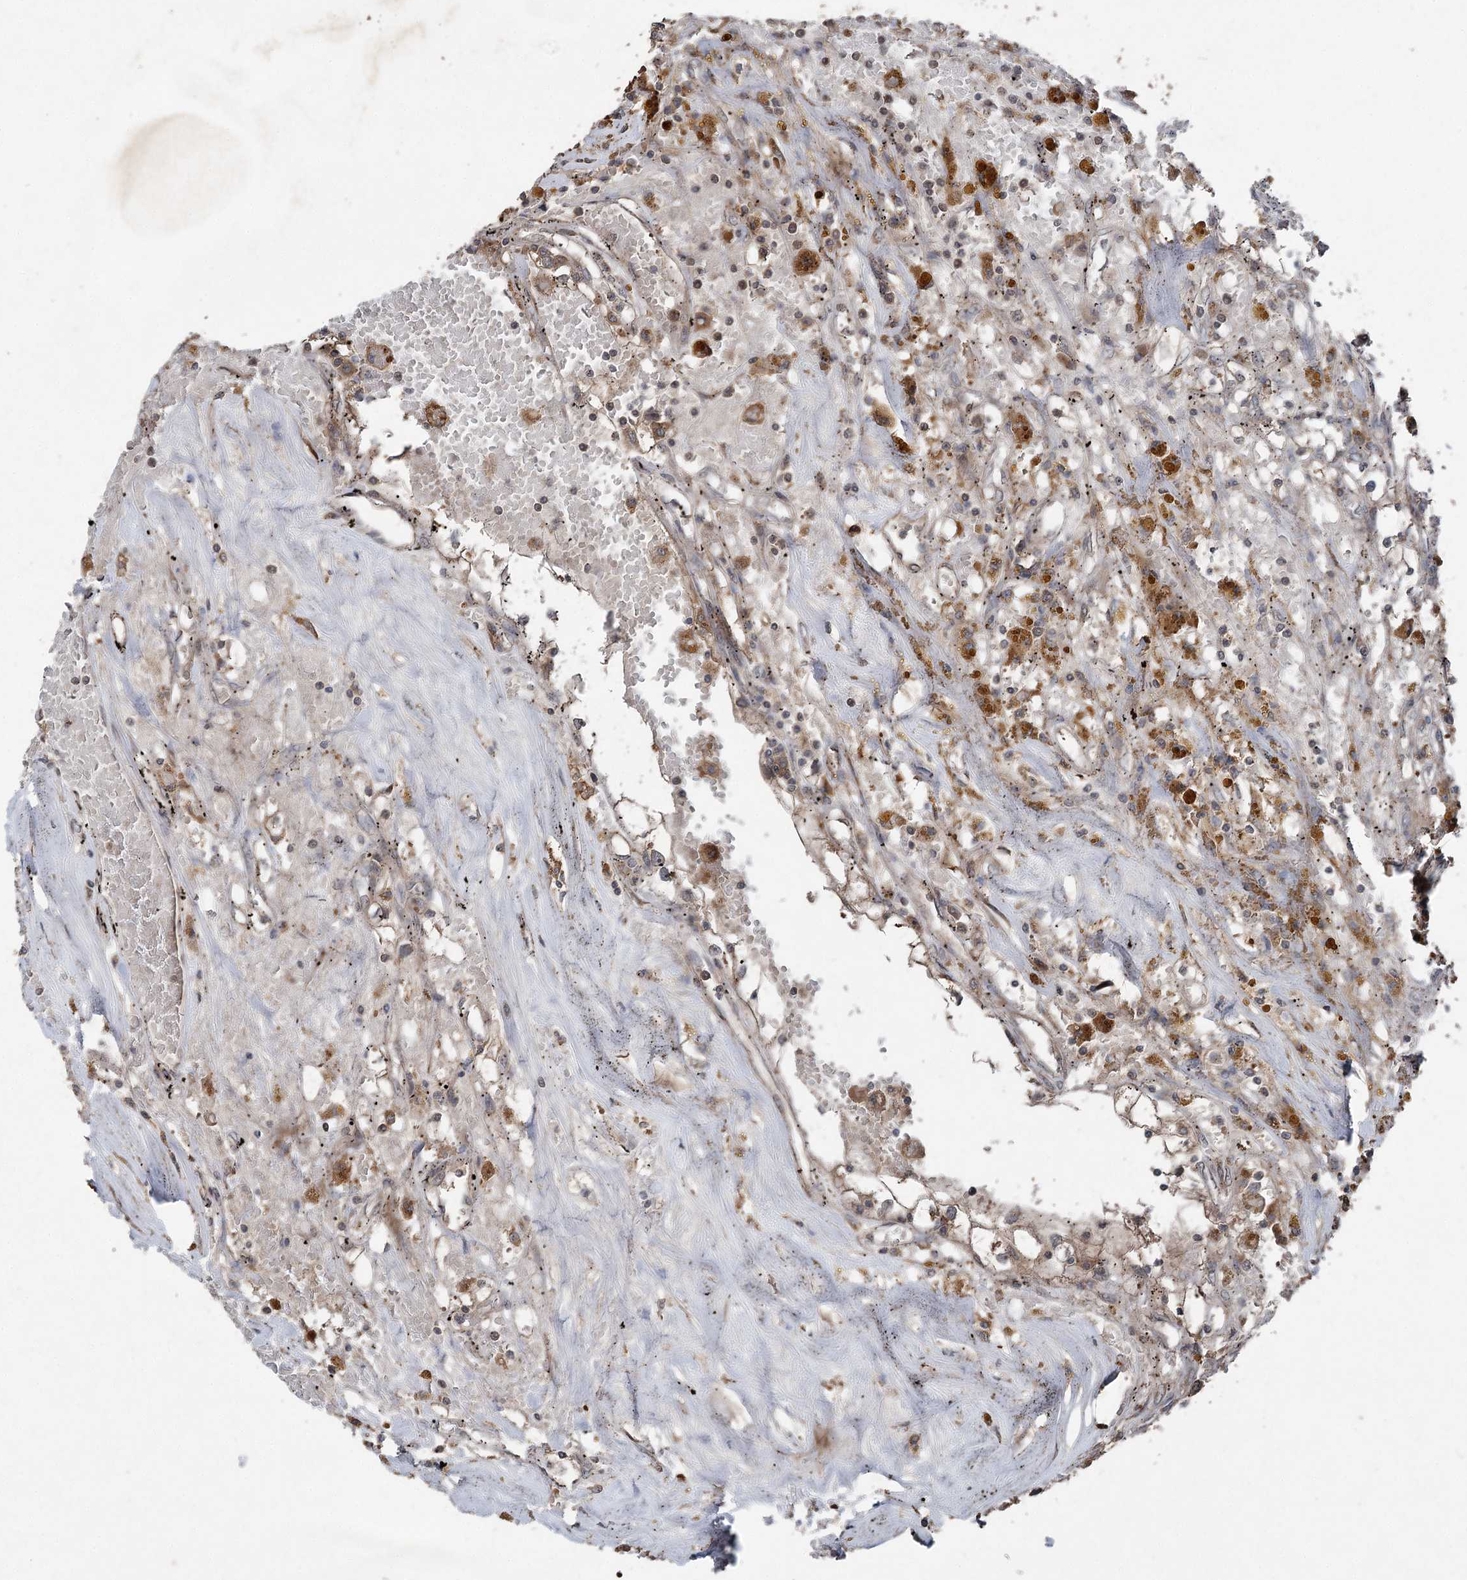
{"staining": {"intensity": "weak", "quantity": "<25%", "location": "cytoplasmic/membranous"}, "tissue": "renal cancer", "cell_type": "Tumor cells", "image_type": "cancer", "snomed": [{"axis": "morphology", "description": "Adenocarcinoma, NOS"}, {"axis": "topography", "description": "Kidney"}], "caption": "A photomicrograph of human adenocarcinoma (renal) is negative for staining in tumor cells.", "gene": "MAPK8IP2", "patient": {"sex": "male", "age": 56}}